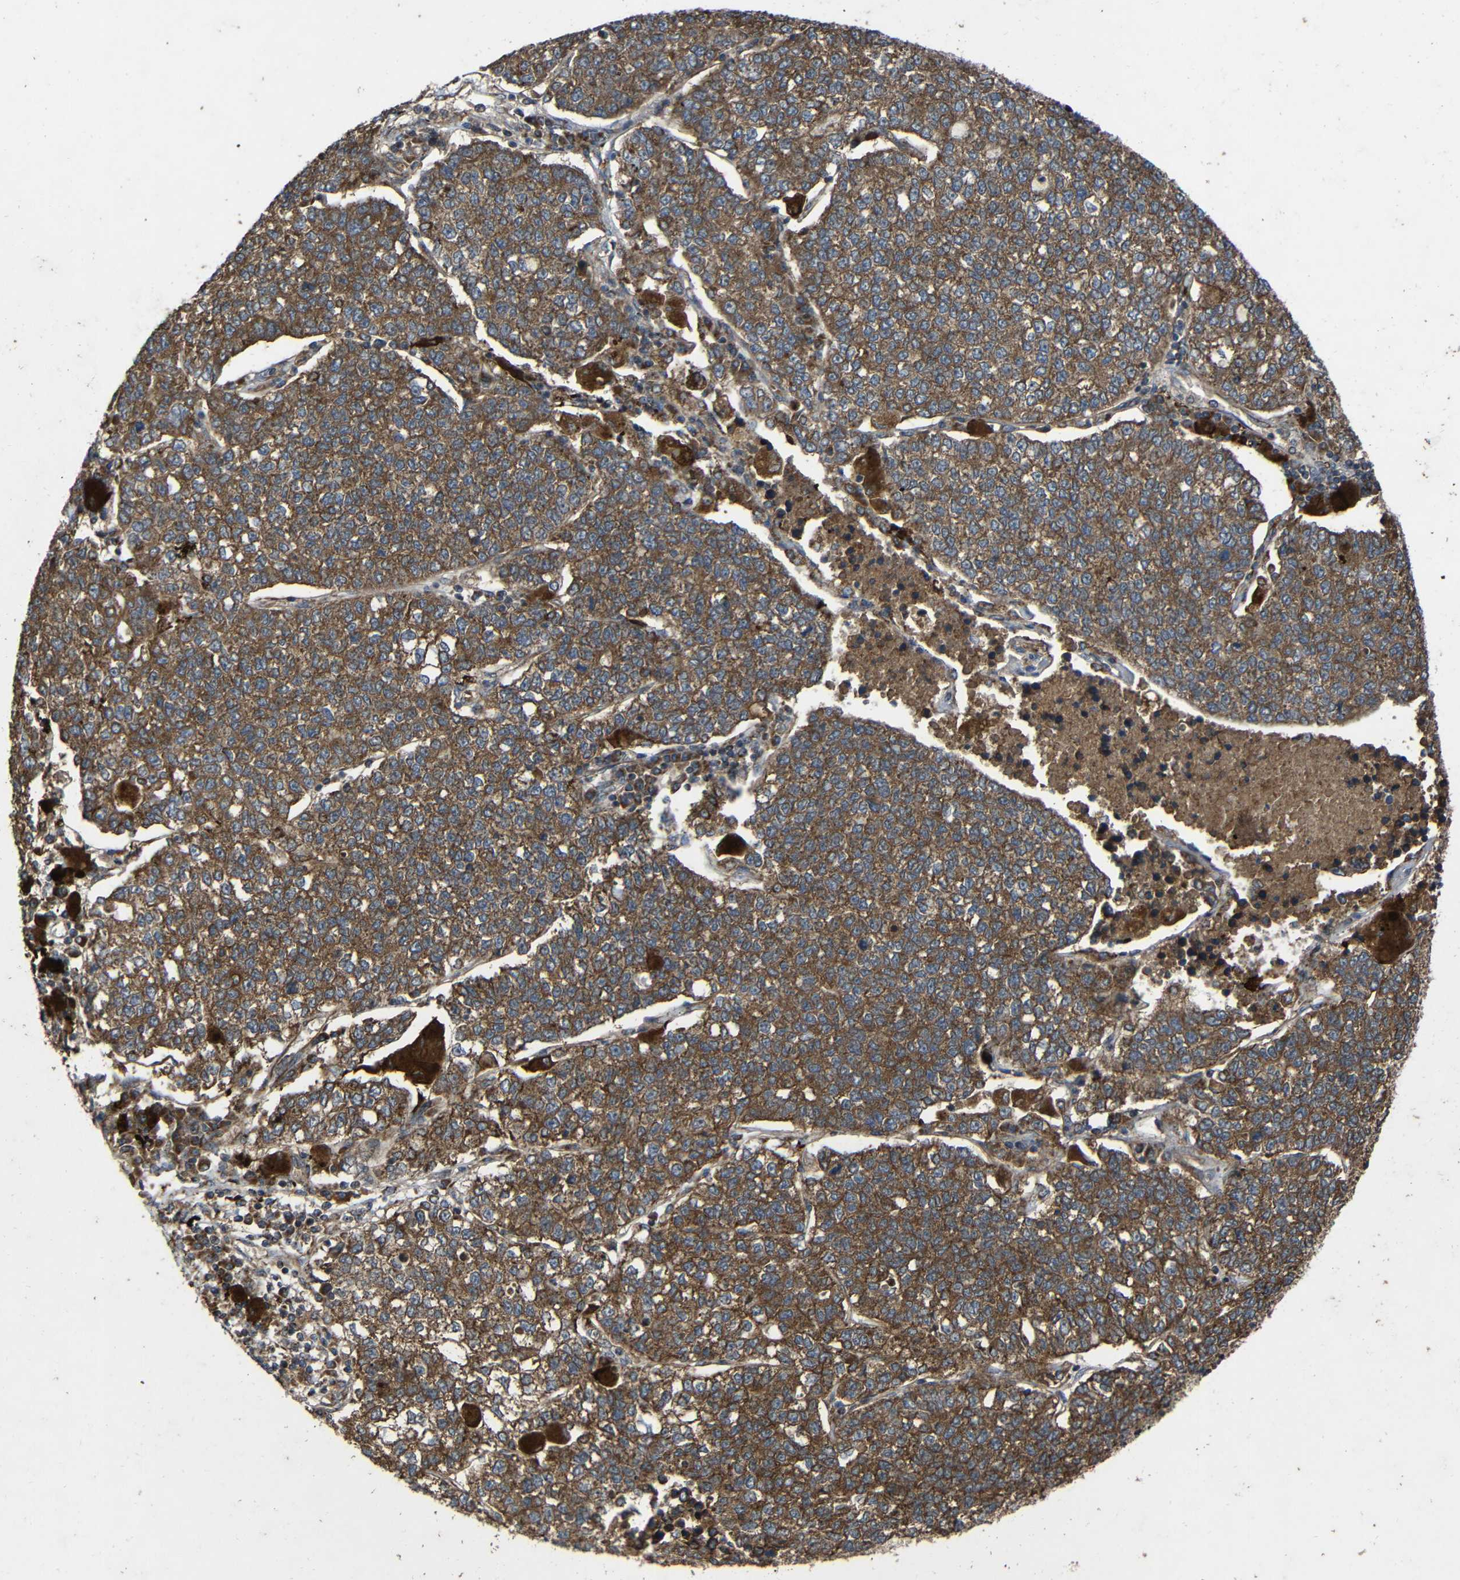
{"staining": {"intensity": "moderate", "quantity": ">75%", "location": "cytoplasmic/membranous"}, "tissue": "lung cancer", "cell_type": "Tumor cells", "image_type": "cancer", "snomed": [{"axis": "morphology", "description": "Adenocarcinoma, NOS"}, {"axis": "topography", "description": "Lung"}], "caption": "This is an image of immunohistochemistry (IHC) staining of lung adenocarcinoma, which shows moderate staining in the cytoplasmic/membranous of tumor cells.", "gene": "C1GALT1", "patient": {"sex": "male", "age": 49}}